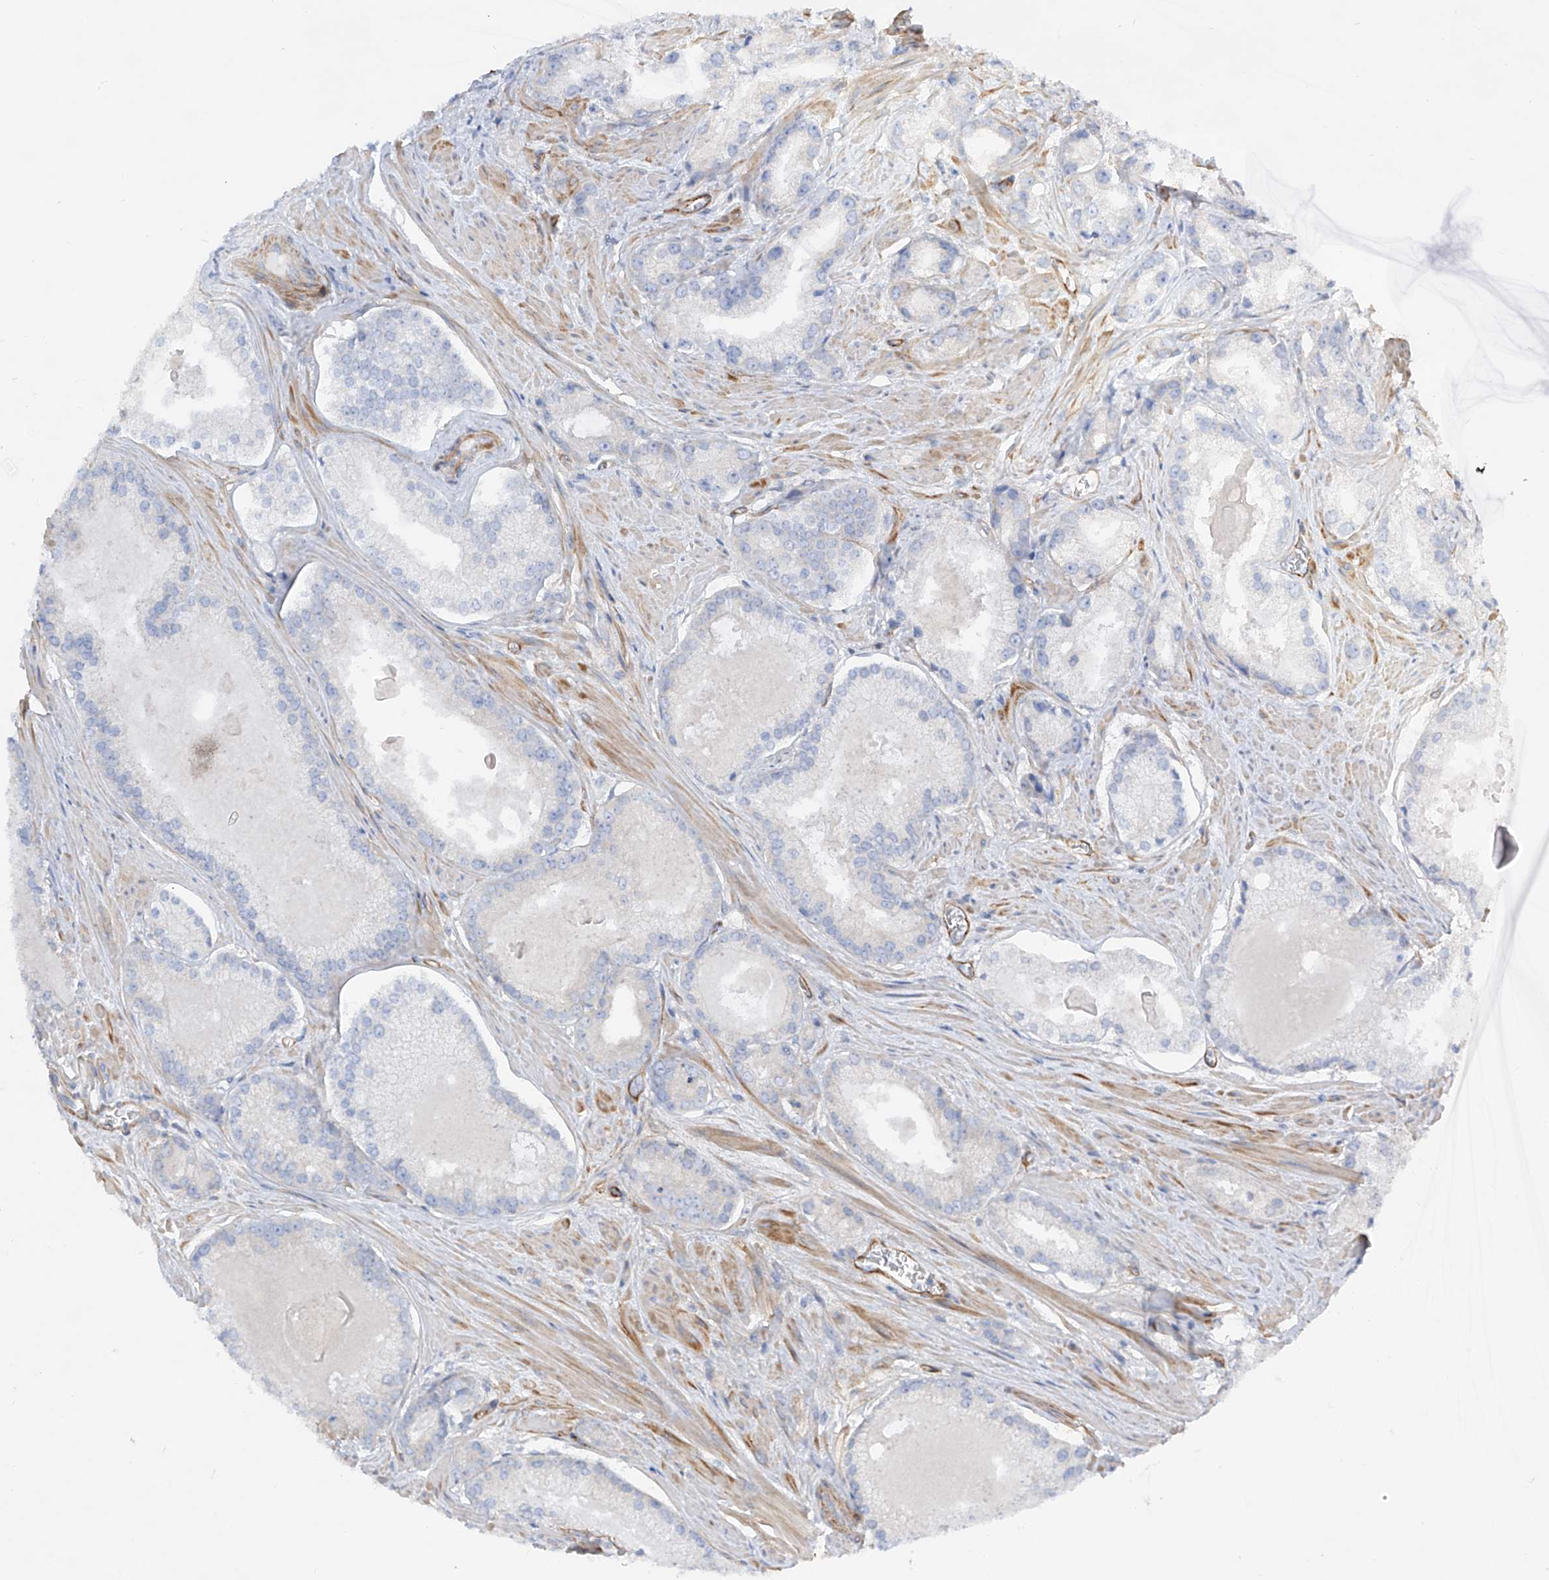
{"staining": {"intensity": "negative", "quantity": "none", "location": "none"}, "tissue": "prostate cancer", "cell_type": "Tumor cells", "image_type": "cancer", "snomed": [{"axis": "morphology", "description": "Adenocarcinoma, Low grade"}, {"axis": "topography", "description": "Prostate"}], "caption": "The IHC micrograph has no significant positivity in tumor cells of prostate cancer (low-grade adenocarcinoma) tissue.", "gene": "LCA5", "patient": {"sex": "male", "age": 54}}